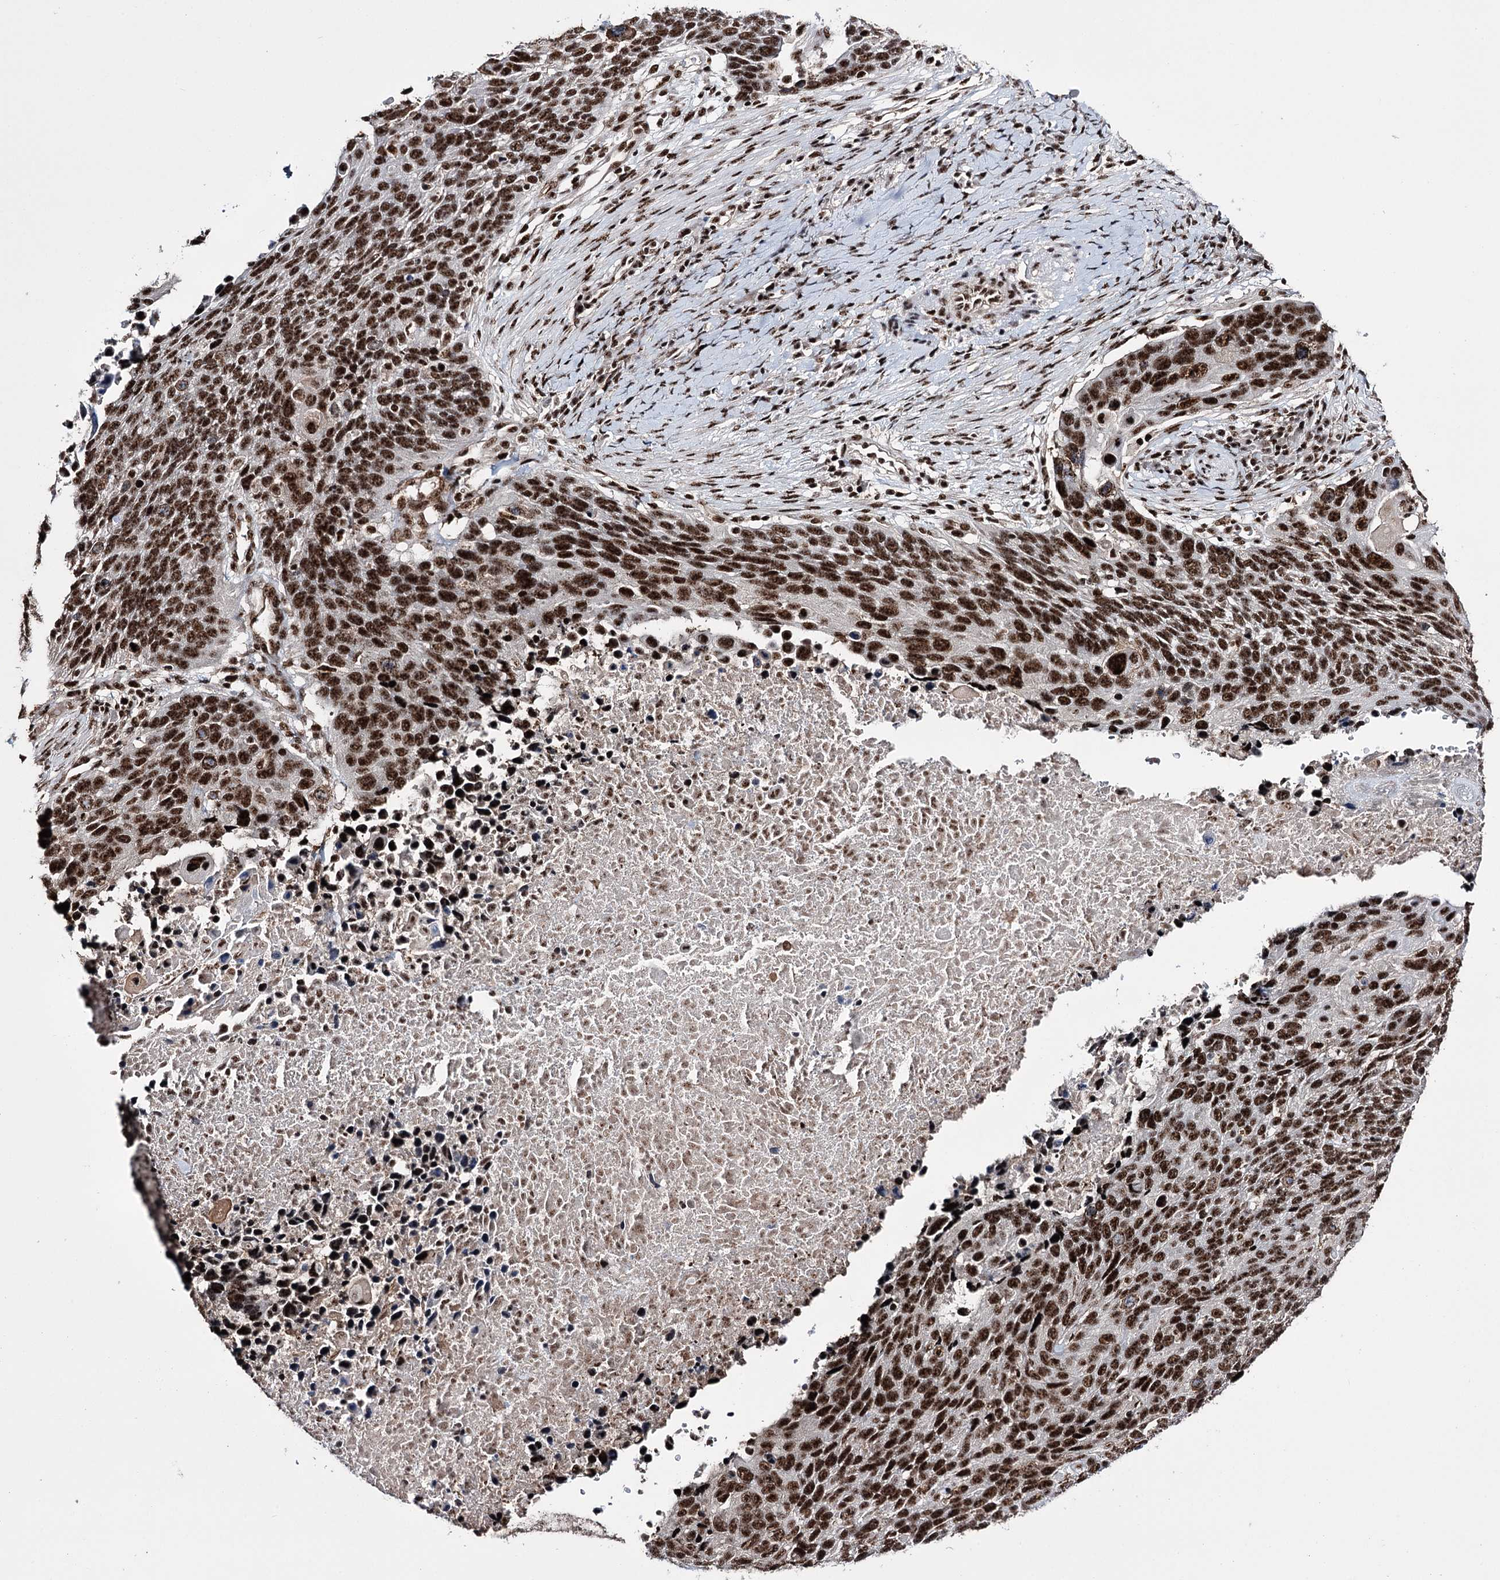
{"staining": {"intensity": "strong", "quantity": ">75%", "location": "nuclear"}, "tissue": "lung cancer", "cell_type": "Tumor cells", "image_type": "cancer", "snomed": [{"axis": "morphology", "description": "Normal tissue, NOS"}, {"axis": "morphology", "description": "Squamous cell carcinoma, NOS"}, {"axis": "topography", "description": "Lymph node"}, {"axis": "topography", "description": "Lung"}], "caption": "The immunohistochemical stain labels strong nuclear expression in tumor cells of lung cancer (squamous cell carcinoma) tissue. (brown staining indicates protein expression, while blue staining denotes nuclei).", "gene": "PRPF40A", "patient": {"sex": "male", "age": 66}}